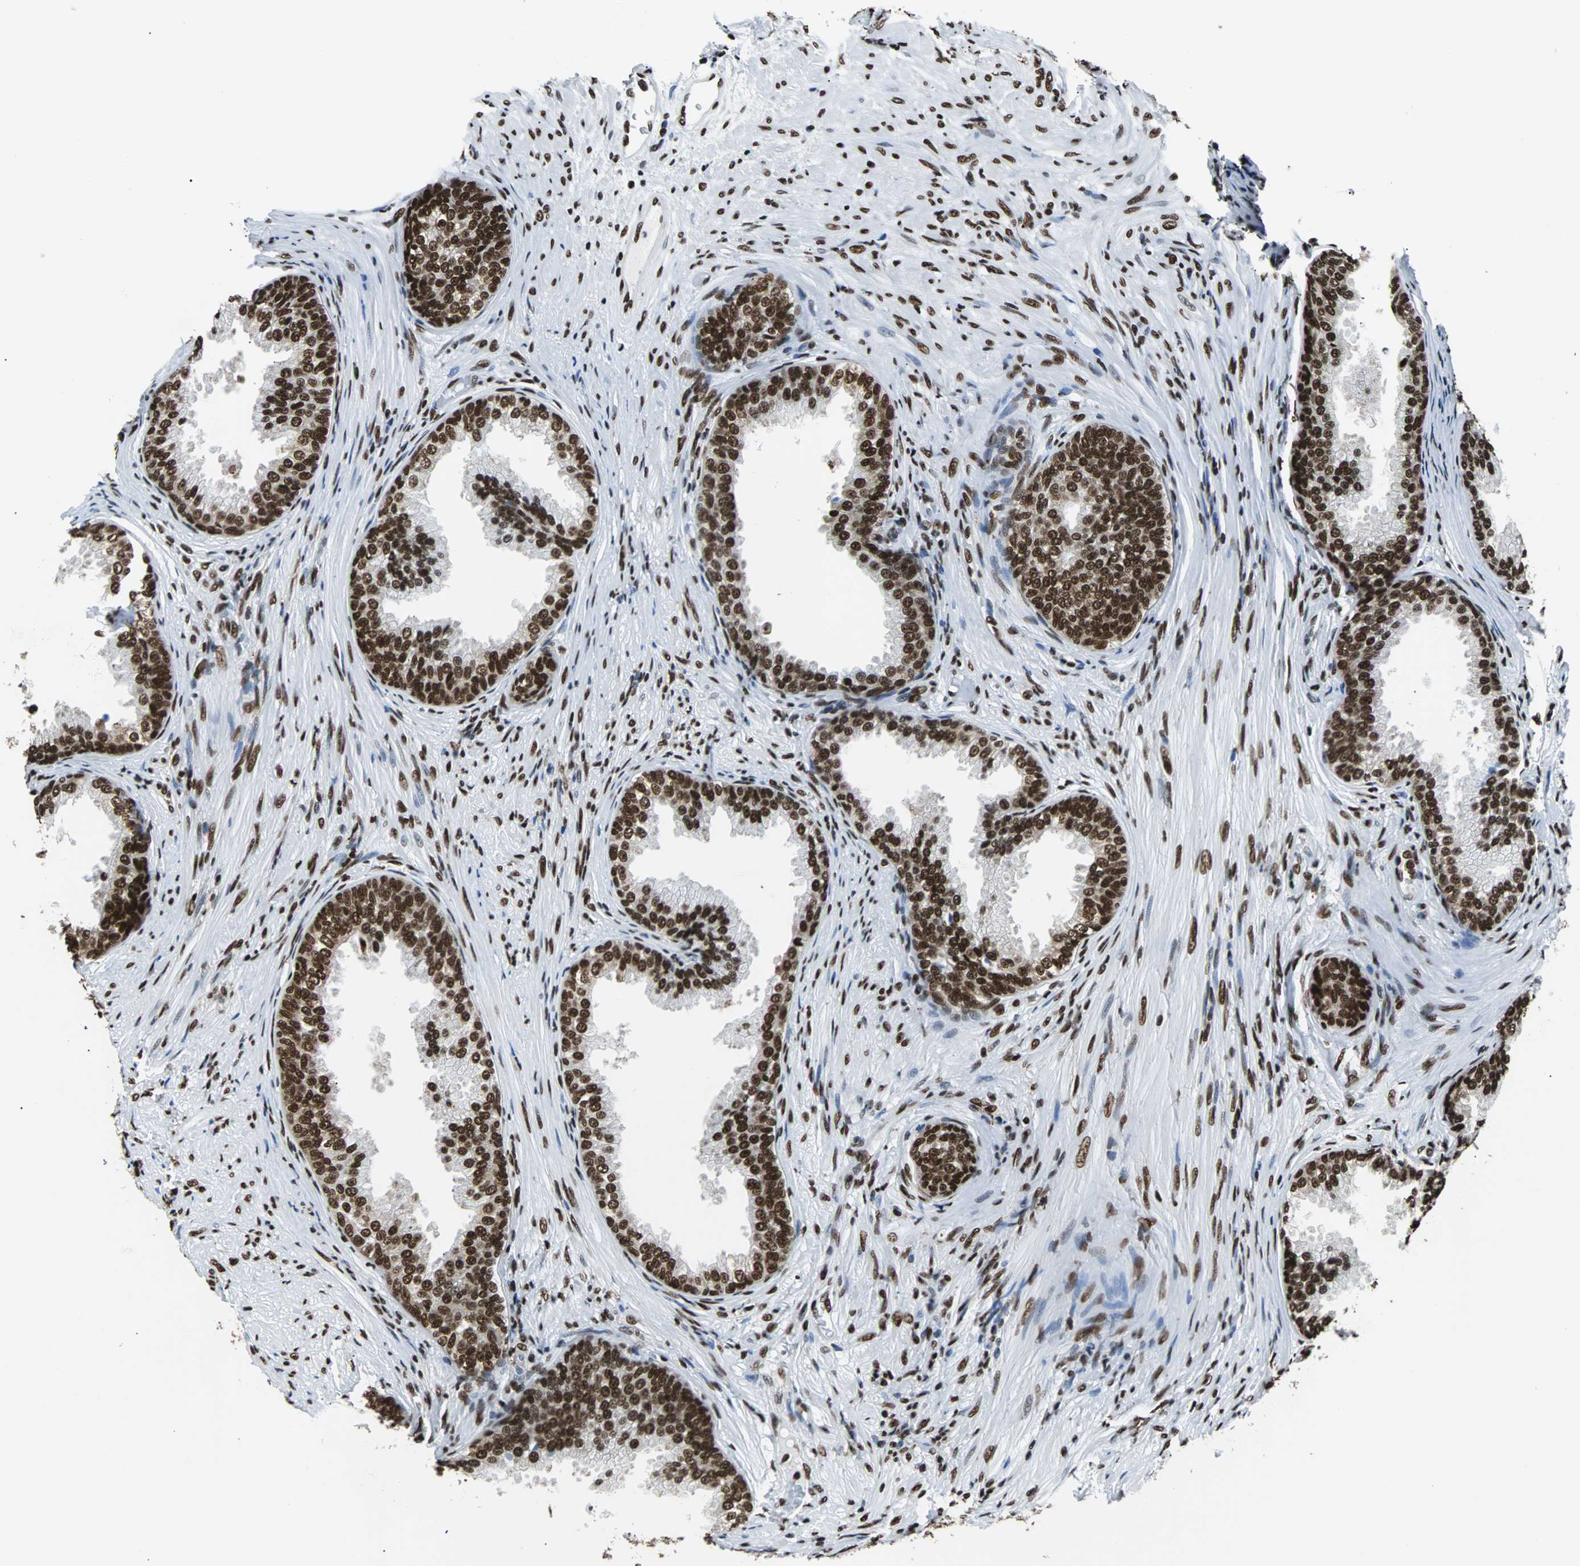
{"staining": {"intensity": "strong", "quantity": ">75%", "location": "nuclear"}, "tissue": "prostate", "cell_type": "Glandular cells", "image_type": "normal", "snomed": [{"axis": "morphology", "description": "Normal tissue, NOS"}, {"axis": "topography", "description": "Prostate"}], "caption": "Brown immunohistochemical staining in benign human prostate shows strong nuclear expression in approximately >75% of glandular cells. (Stains: DAB (3,3'-diaminobenzidine) in brown, nuclei in blue, Microscopy: brightfield microscopy at high magnification).", "gene": "FUBP1", "patient": {"sex": "male", "age": 76}}